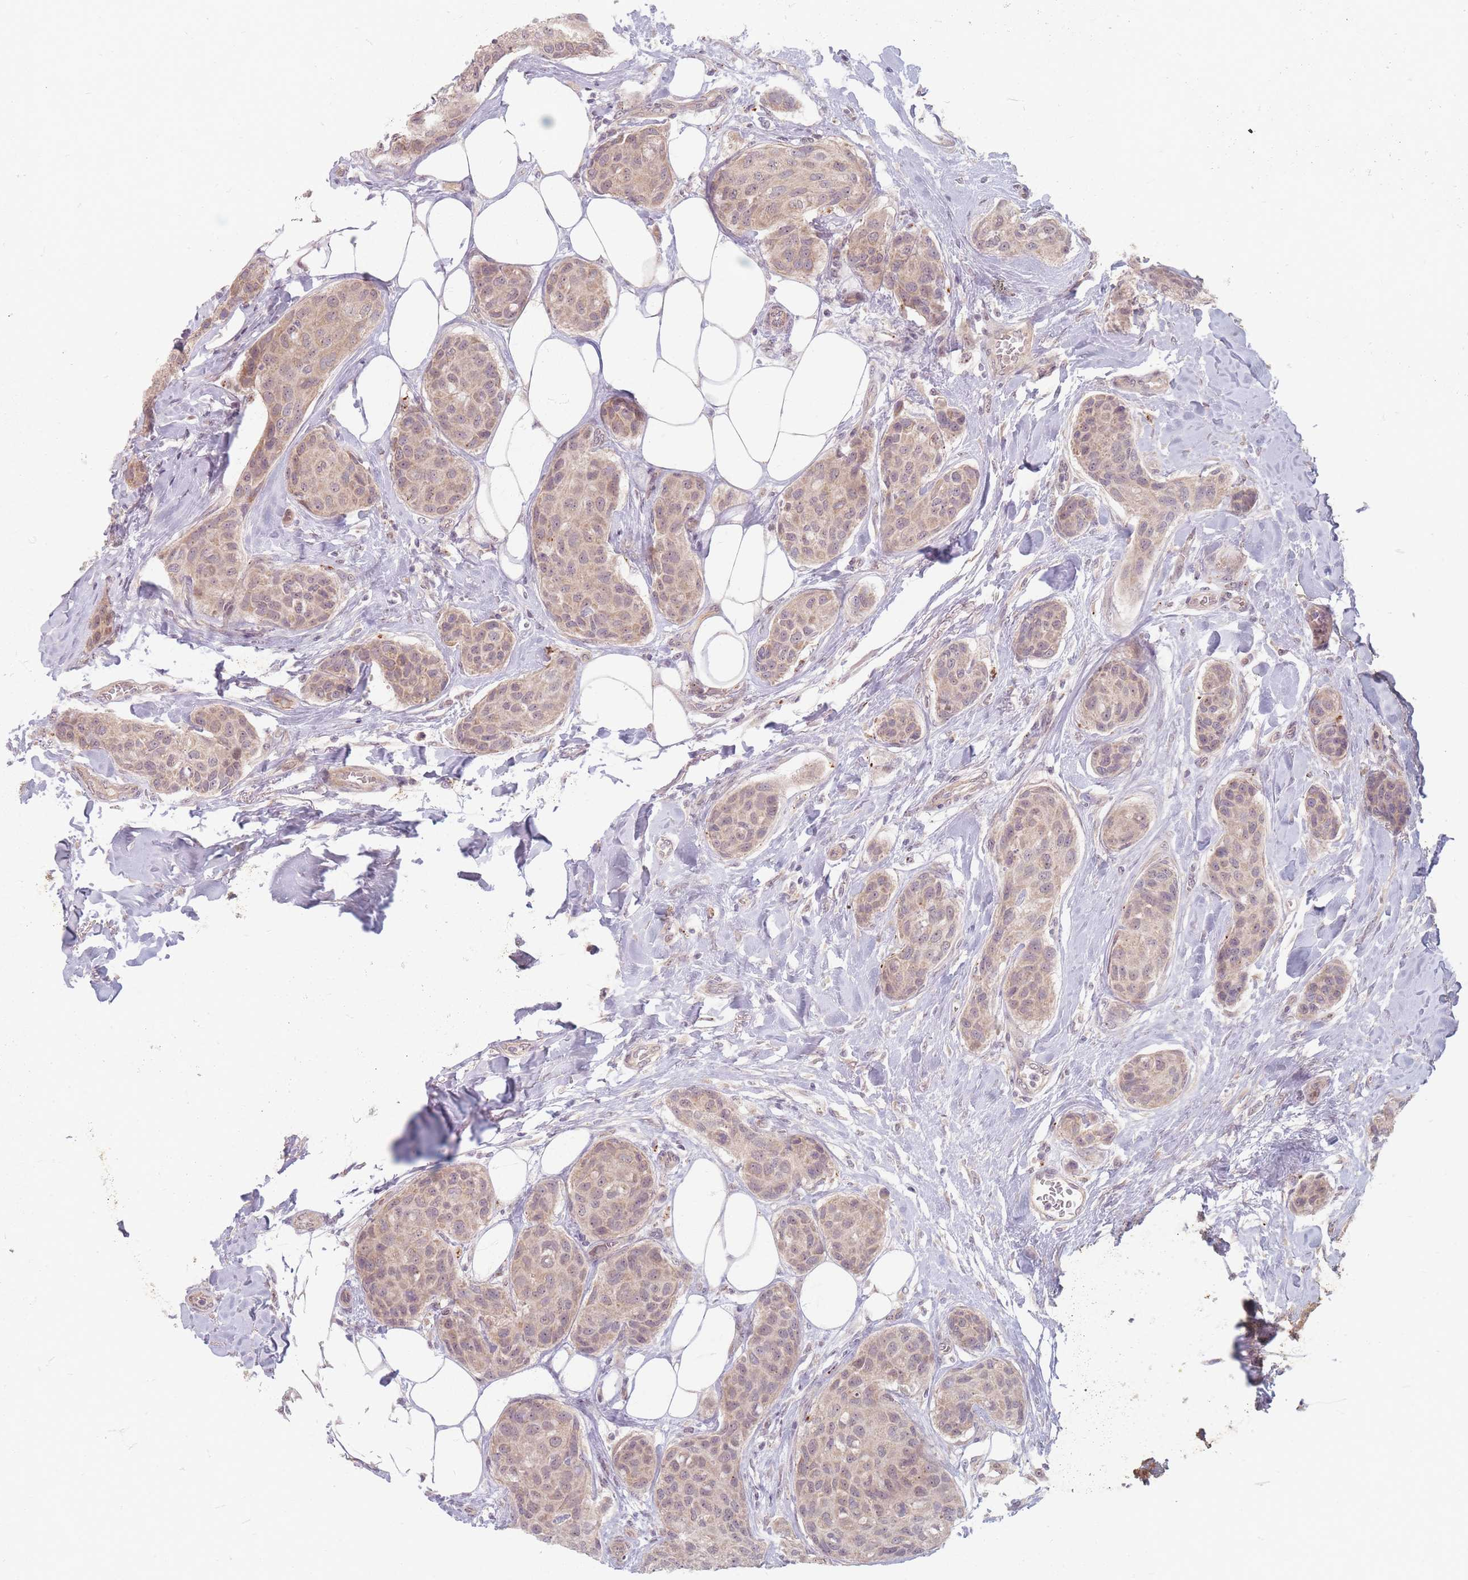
{"staining": {"intensity": "weak", "quantity": ">75%", "location": "cytoplasmic/membranous,nuclear"}, "tissue": "breast cancer", "cell_type": "Tumor cells", "image_type": "cancer", "snomed": [{"axis": "morphology", "description": "Duct carcinoma"}, {"axis": "topography", "description": "Breast"}, {"axis": "topography", "description": "Lymph node"}], "caption": "Protein expression analysis of human breast infiltrating ductal carcinoma reveals weak cytoplasmic/membranous and nuclear staining in approximately >75% of tumor cells. (Brightfield microscopy of DAB IHC at high magnification).", "gene": "GABRA6", "patient": {"sex": "female", "age": 80}}